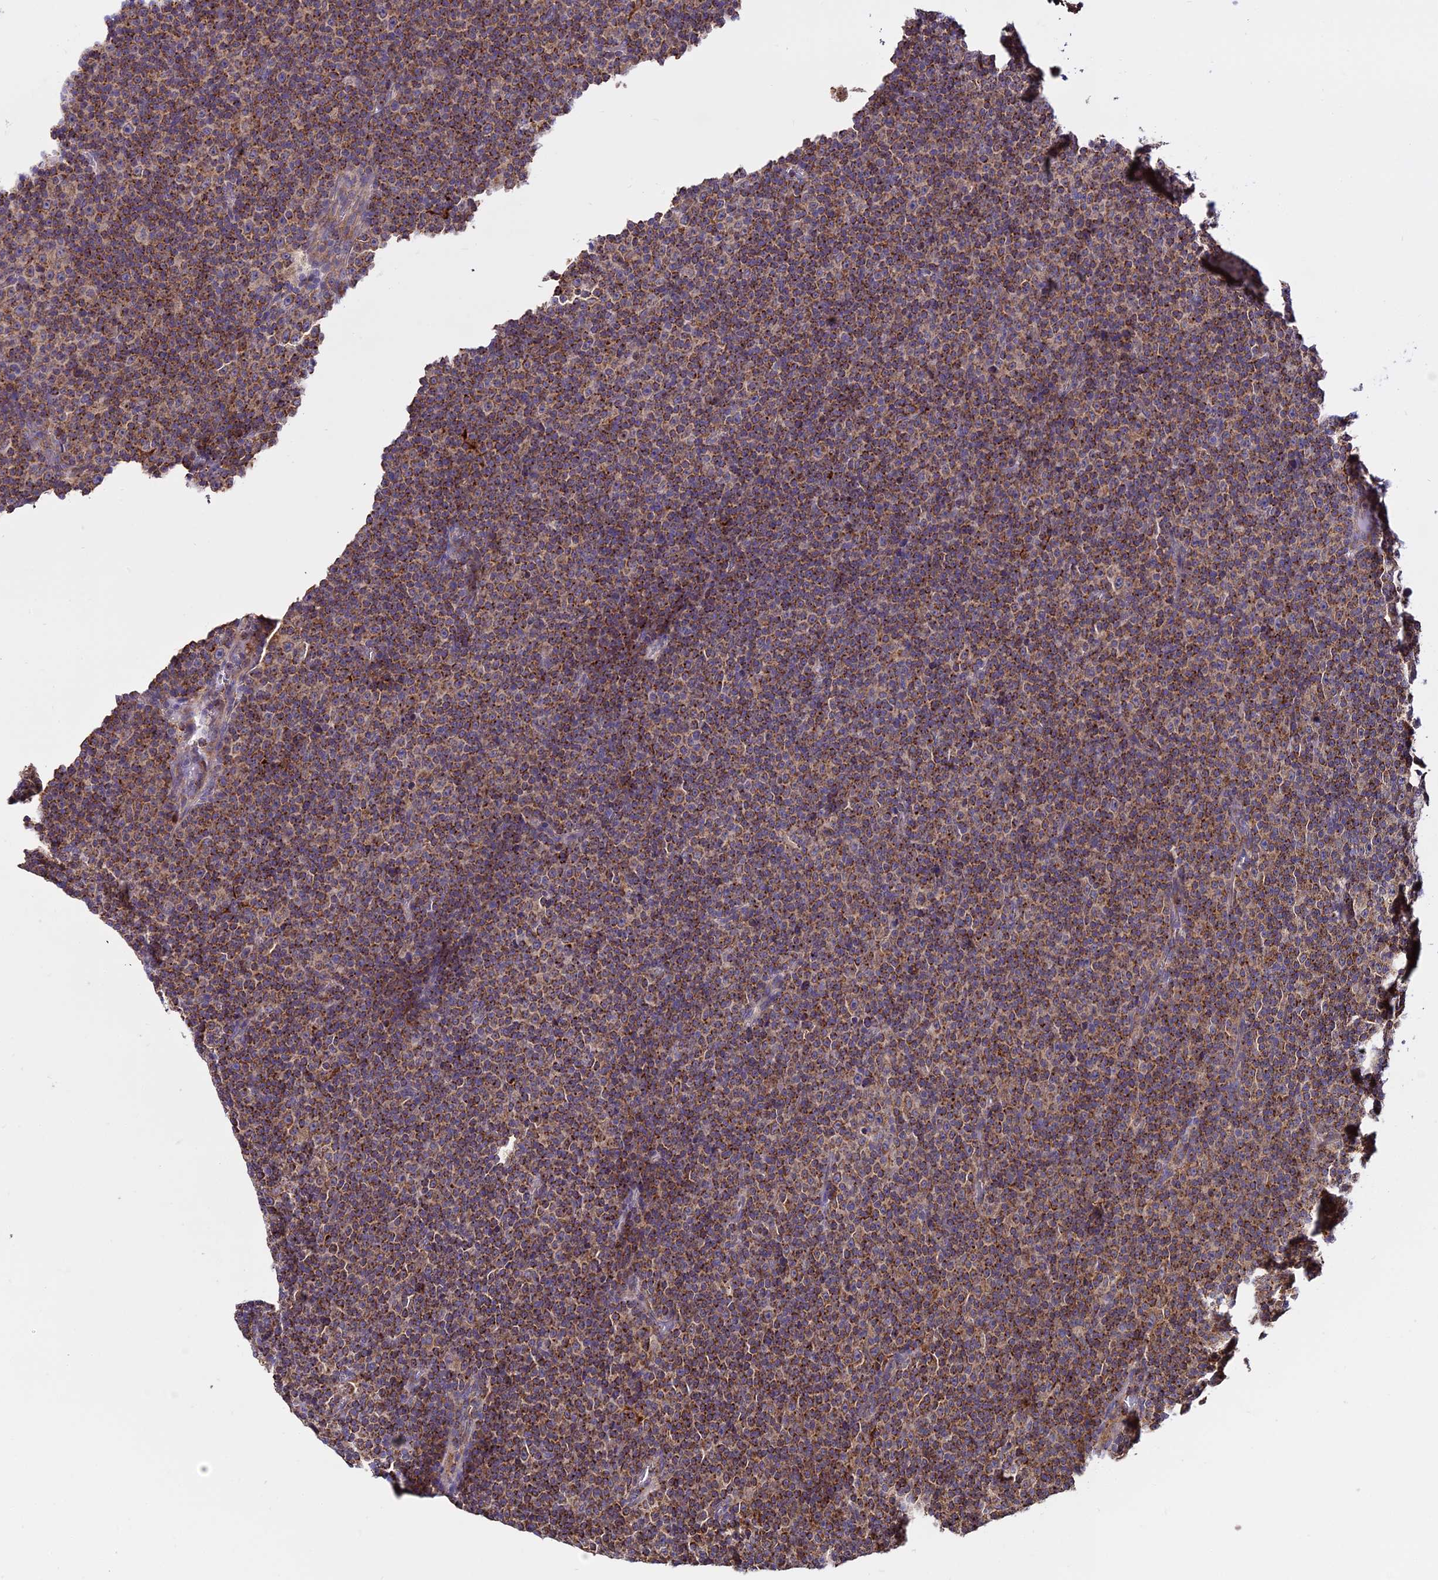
{"staining": {"intensity": "moderate", "quantity": ">75%", "location": "cytoplasmic/membranous"}, "tissue": "lymphoma", "cell_type": "Tumor cells", "image_type": "cancer", "snomed": [{"axis": "morphology", "description": "Malignant lymphoma, non-Hodgkin's type, Low grade"}, {"axis": "topography", "description": "Lymph node"}], "caption": "Tumor cells display medium levels of moderate cytoplasmic/membranous expression in approximately >75% of cells in human low-grade malignant lymphoma, non-Hodgkin's type. The protein of interest is shown in brown color, while the nuclei are stained blue.", "gene": "PEX19", "patient": {"sex": "female", "age": 67}}